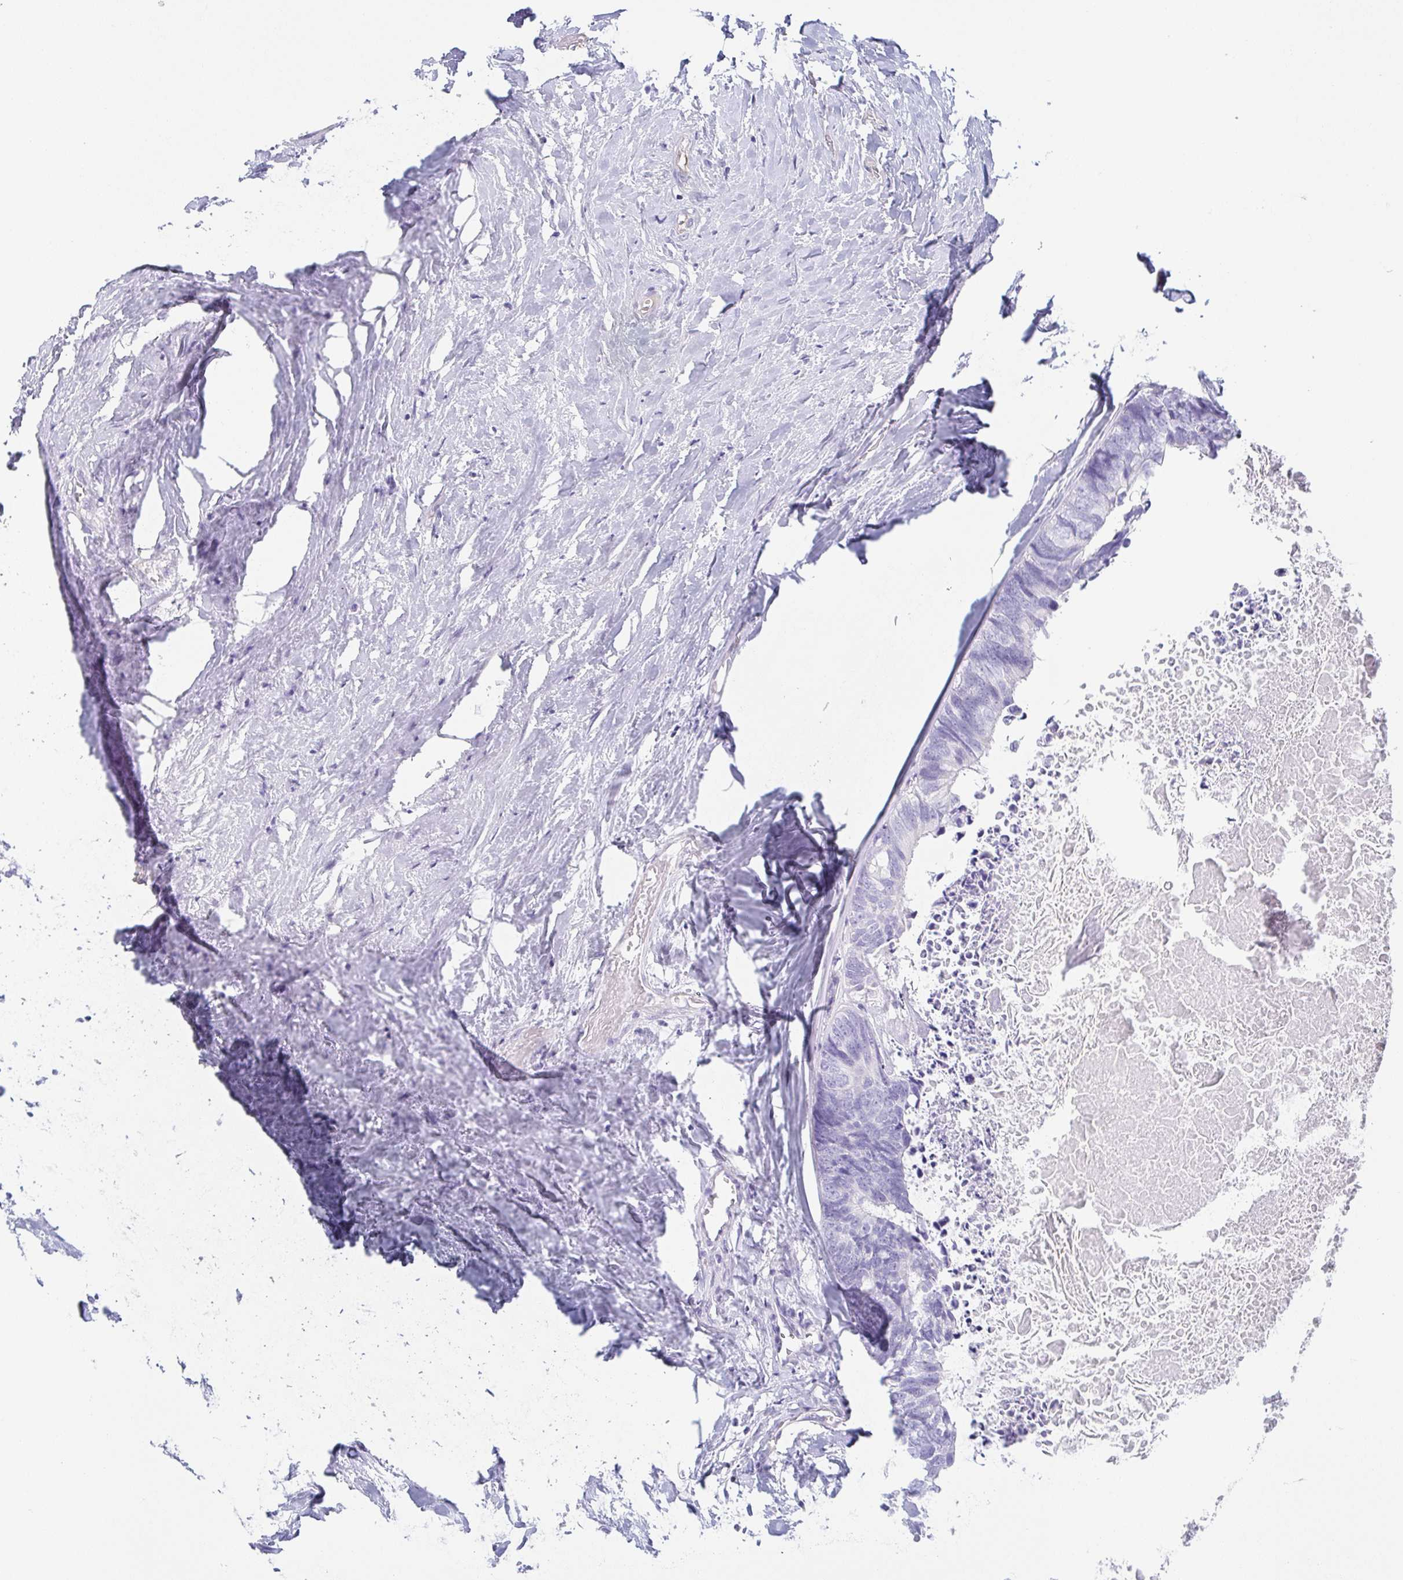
{"staining": {"intensity": "negative", "quantity": "none", "location": "none"}, "tissue": "colorectal cancer", "cell_type": "Tumor cells", "image_type": "cancer", "snomed": [{"axis": "morphology", "description": "Adenocarcinoma, NOS"}, {"axis": "topography", "description": "Colon"}, {"axis": "topography", "description": "Rectum"}], "caption": "Immunohistochemistry image of neoplastic tissue: colorectal adenocarcinoma stained with DAB (3,3'-diaminobenzidine) displays no significant protein positivity in tumor cells. (DAB (3,3'-diaminobenzidine) IHC visualized using brightfield microscopy, high magnification).", "gene": "PRR27", "patient": {"sex": "male", "age": 57}}